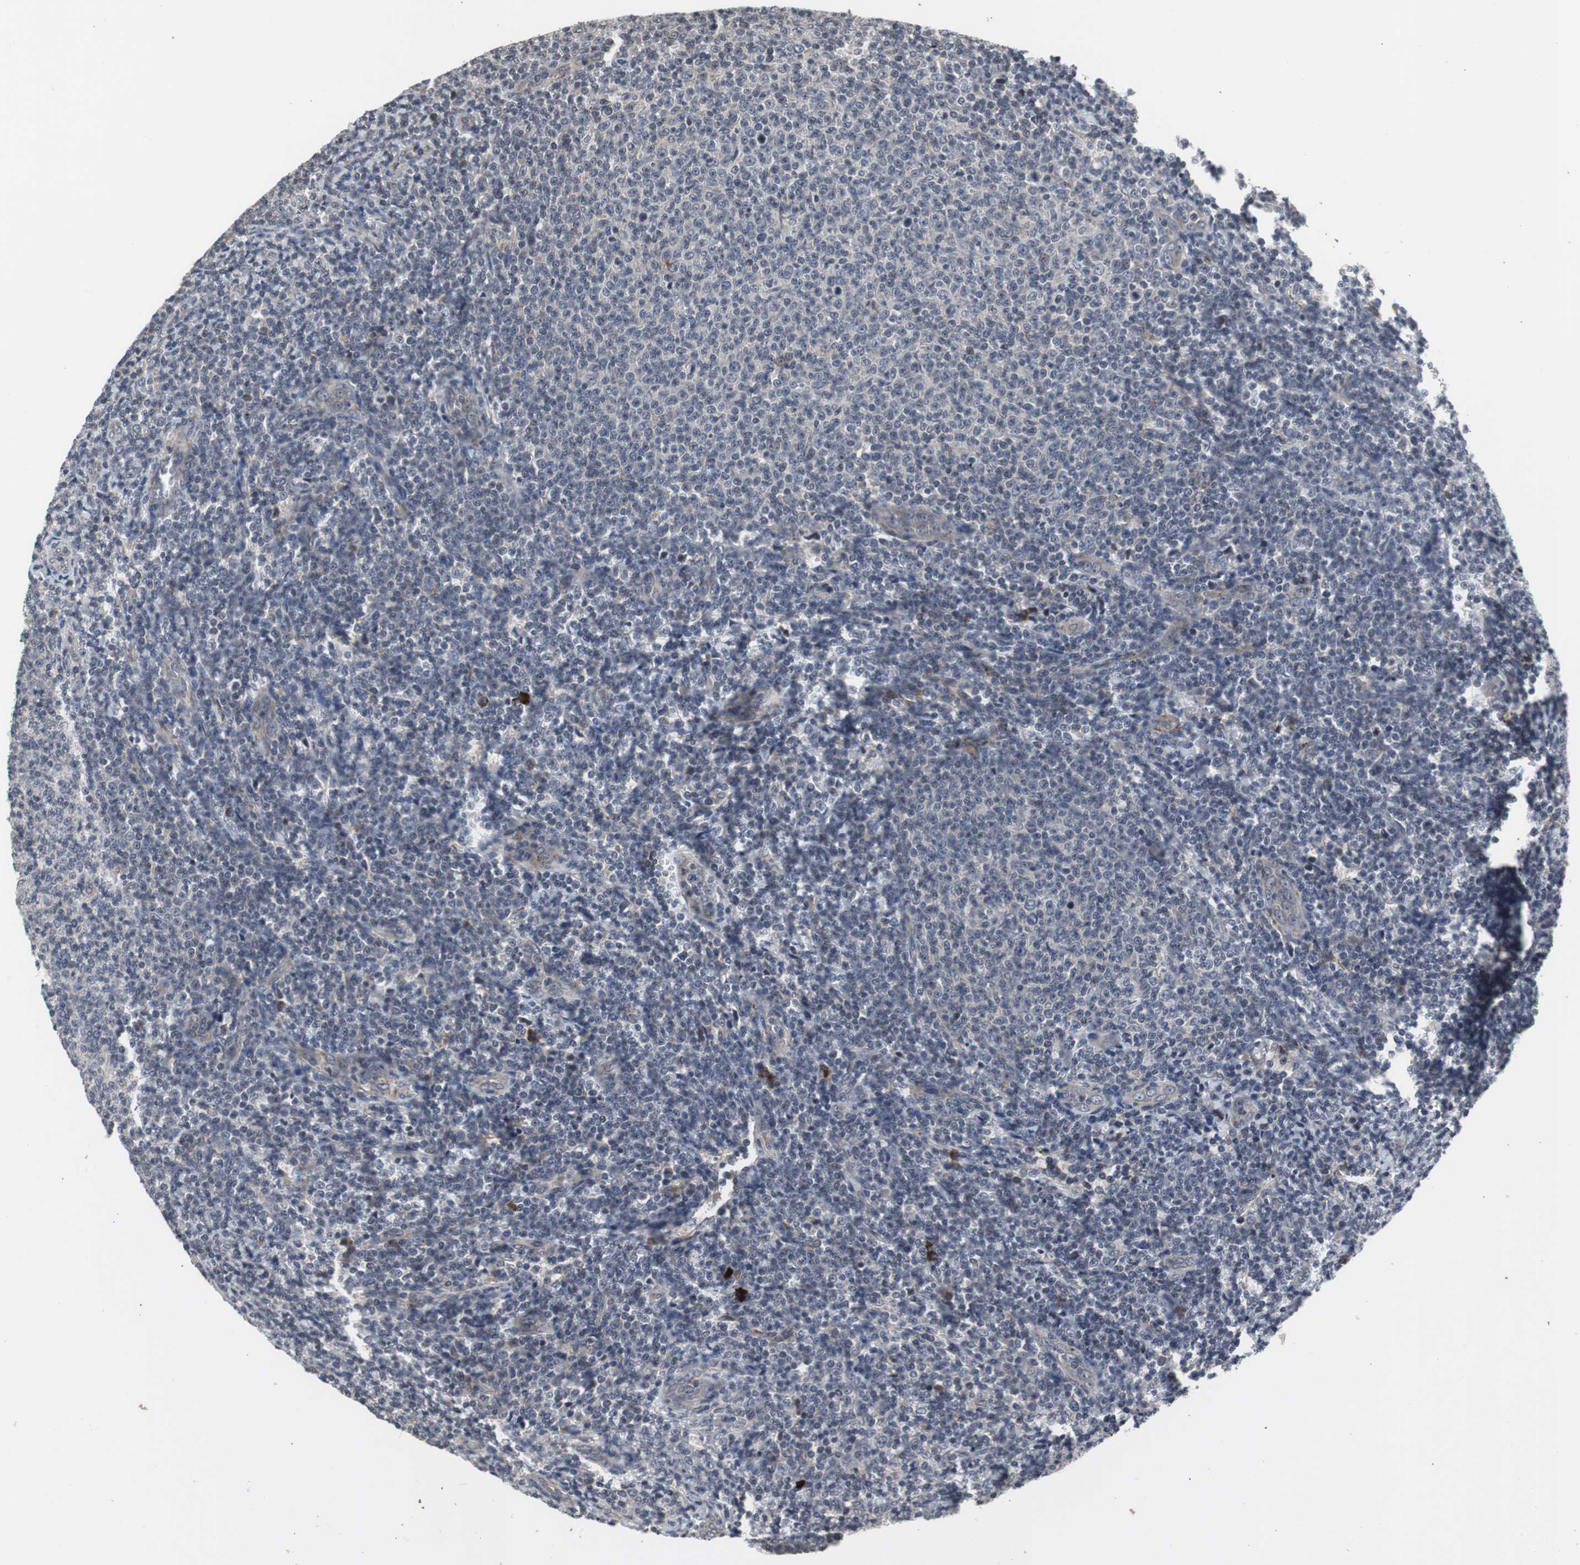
{"staining": {"intensity": "negative", "quantity": "none", "location": "none"}, "tissue": "lymphoma", "cell_type": "Tumor cells", "image_type": "cancer", "snomed": [{"axis": "morphology", "description": "Malignant lymphoma, non-Hodgkin's type, Low grade"}, {"axis": "topography", "description": "Lymph node"}], "caption": "Lymphoma was stained to show a protein in brown. There is no significant staining in tumor cells. (Immunohistochemistry (ihc), brightfield microscopy, high magnification).", "gene": "CRADD", "patient": {"sex": "male", "age": 66}}